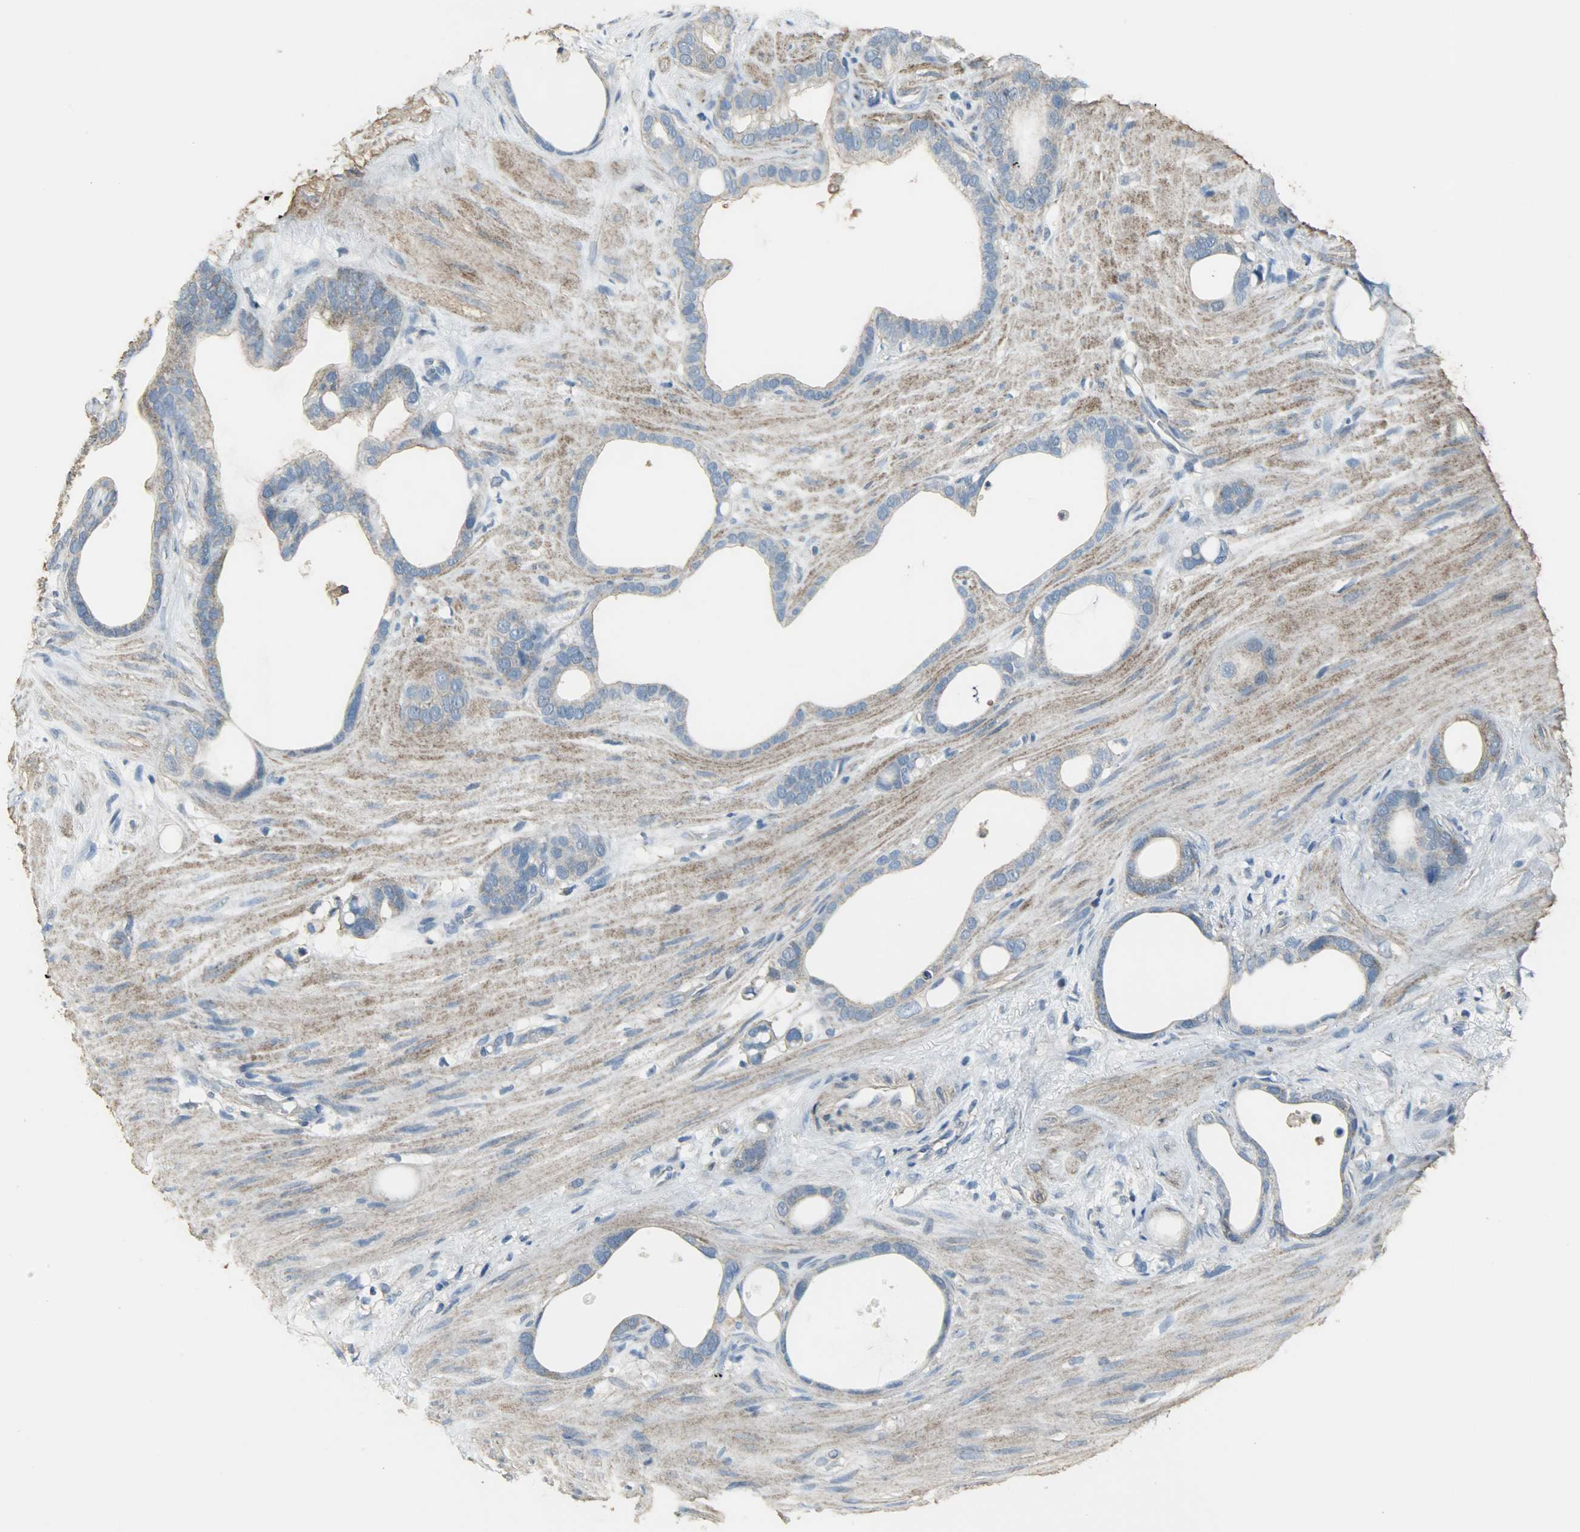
{"staining": {"intensity": "weak", "quantity": ">75%", "location": "cytoplasmic/membranous"}, "tissue": "stomach cancer", "cell_type": "Tumor cells", "image_type": "cancer", "snomed": [{"axis": "morphology", "description": "Adenocarcinoma, NOS"}, {"axis": "topography", "description": "Stomach"}], "caption": "Immunohistochemistry (IHC) (DAB (3,3'-diaminobenzidine)) staining of stomach cancer (adenocarcinoma) exhibits weak cytoplasmic/membranous protein positivity in approximately >75% of tumor cells.", "gene": "DNAJA4", "patient": {"sex": "female", "age": 75}}